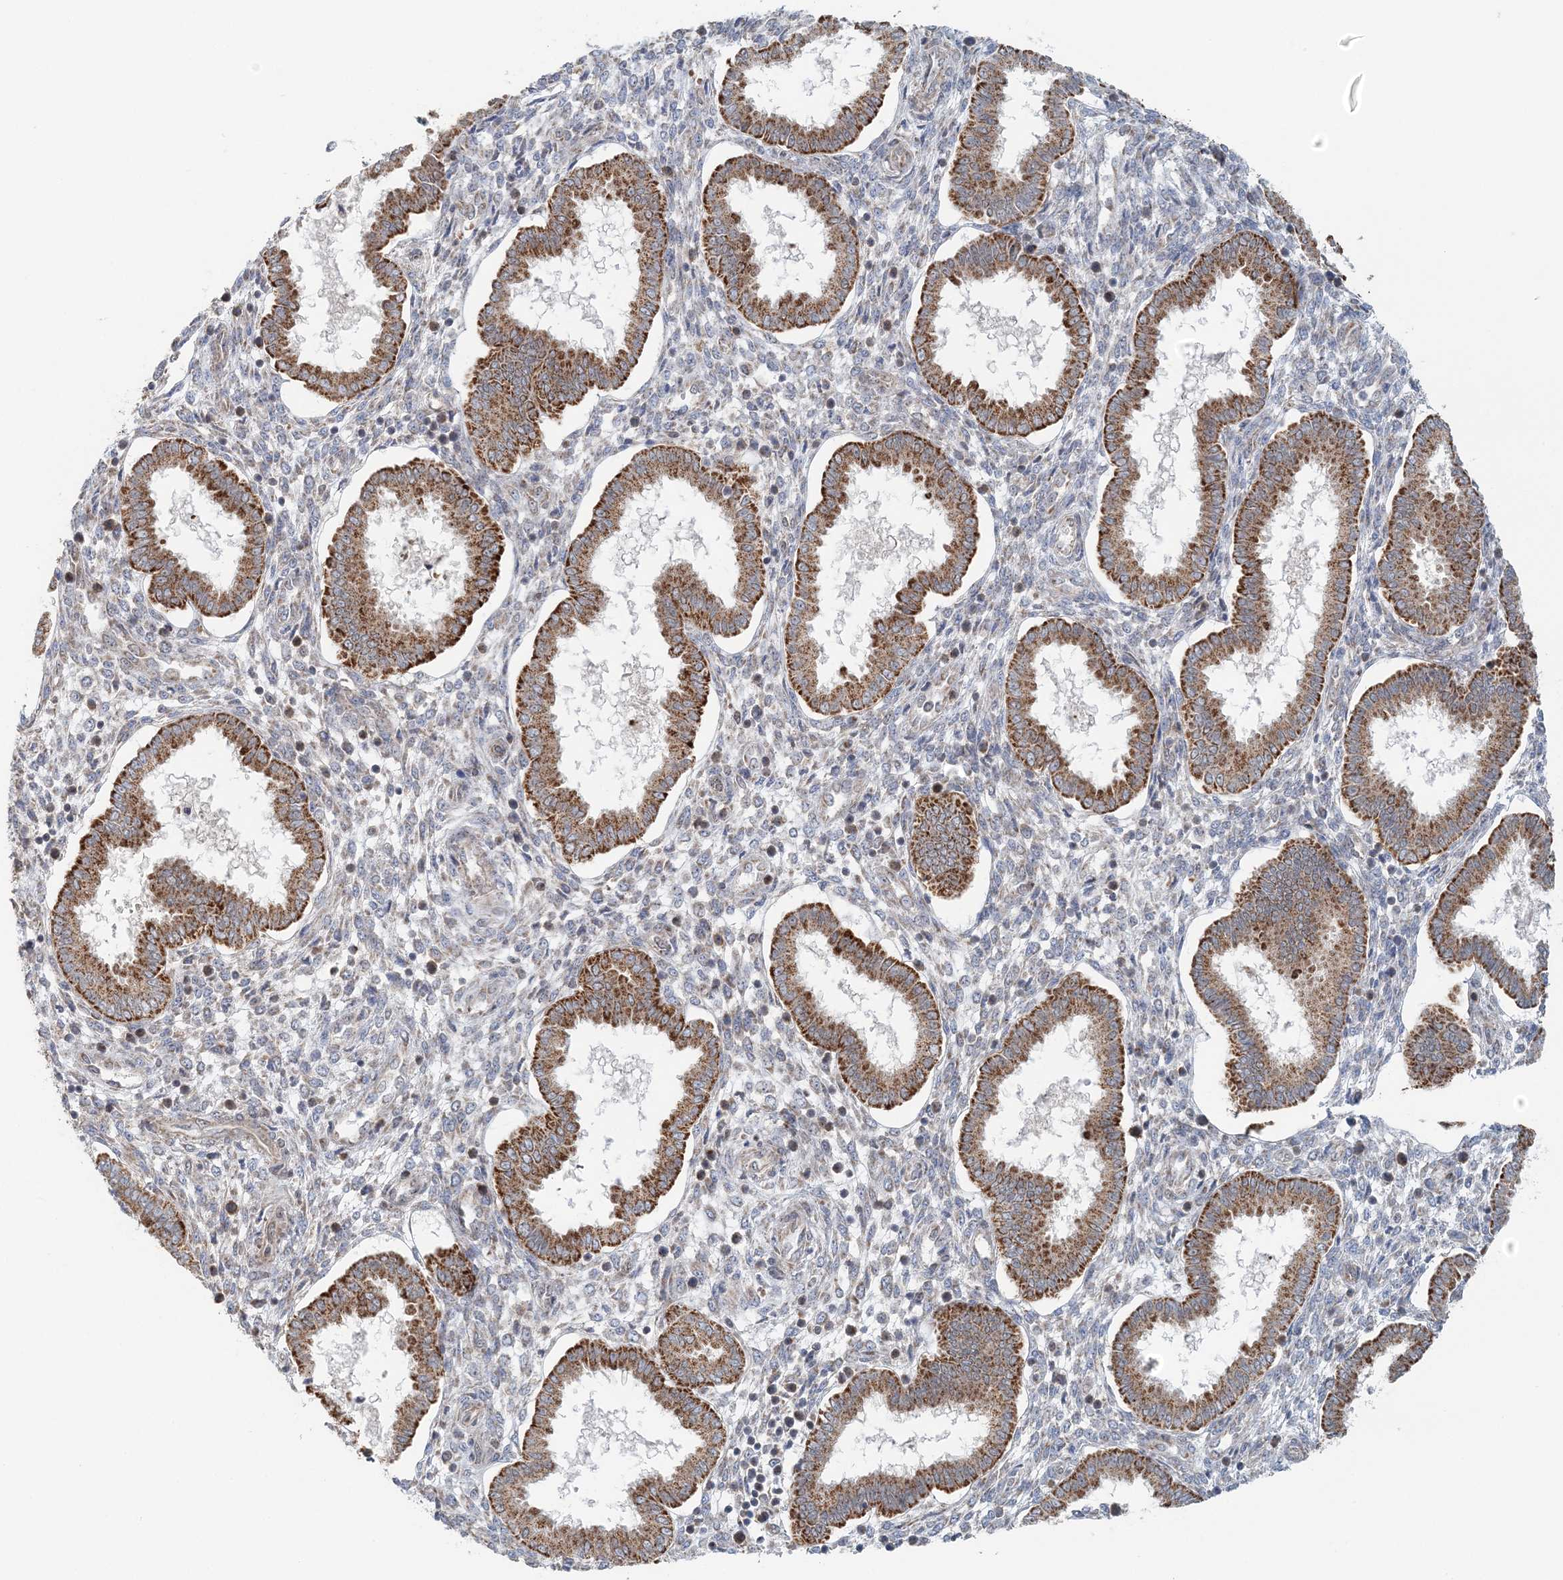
{"staining": {"intensity": "negative", "quantity": "none", "location": "none"}, "tissue": "endometrium", "cell_type": "Cells in endometrial stroma", "image_type": "normal", "snomed": [{"axis": "morphology", "description": "Normal tissue, NOS"}, {"axis": "topography", "description": "Endometrium"}], "caption": "Cells in endometrial stroma are negative for brown protein staining in benign endometrium.", "gene": "RNF150", "patient": {"sex": "female", "age": 24}}